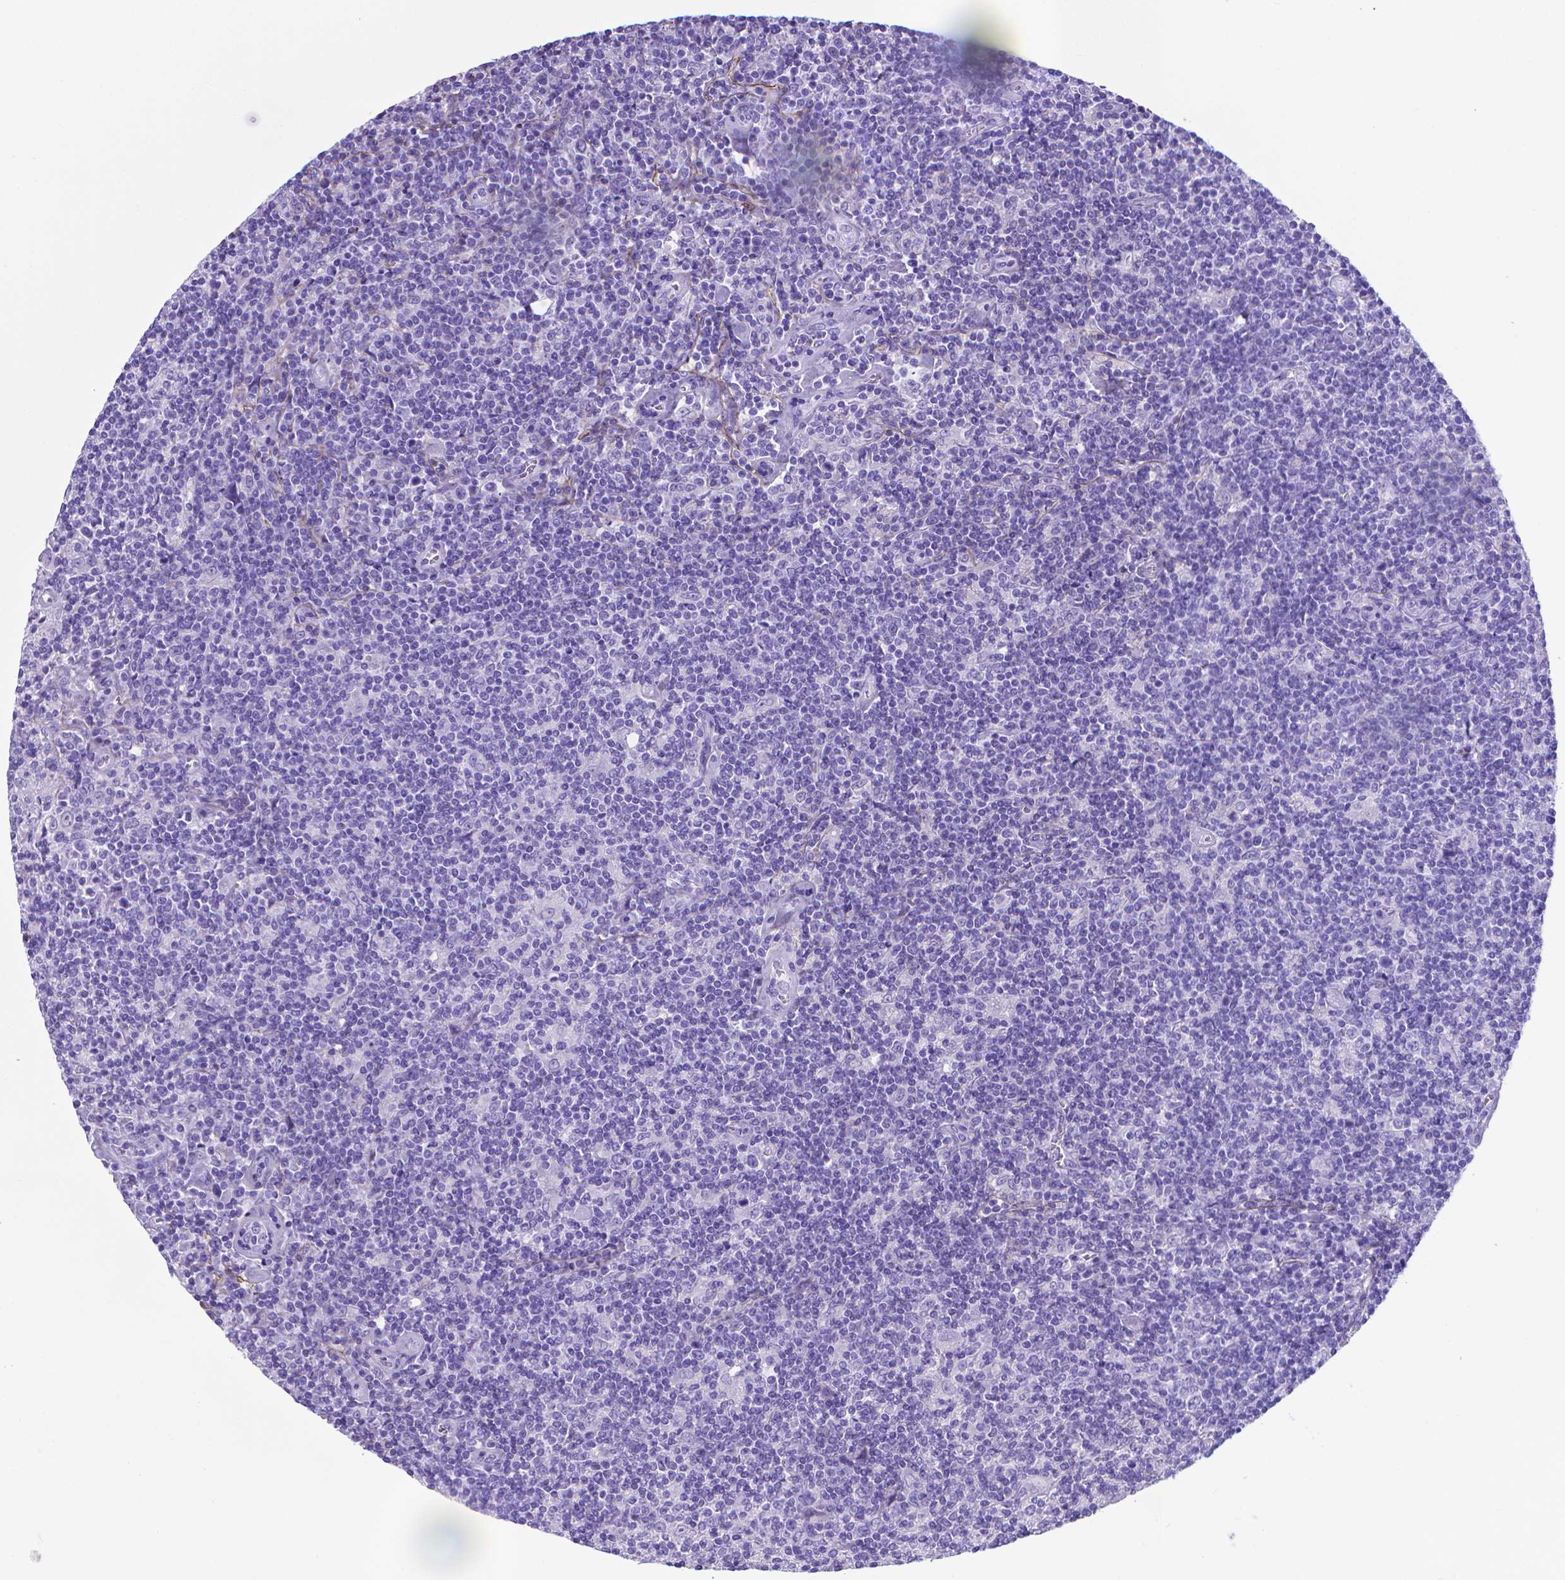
{"staining": {"intensity": "negative", "quantity": "none", "location": "none"}, "tissue": "lymphoma", "cell_type": "Tumor cells", "image_type": "cancer", "snomed": [{"axis": "morphology", "description": "Hodgkin's disease, NOS"}, {"axis": "topography", "description": "Lymph node"}], "caption": "Immunohistochemistry histopathology image of neoplastic tissue: Hodgkin's disease stained with DAB displays no significant protein staining in tumor cells.", "gene": "MFAP2", "patient": {"sex": "male", "age": 40}}